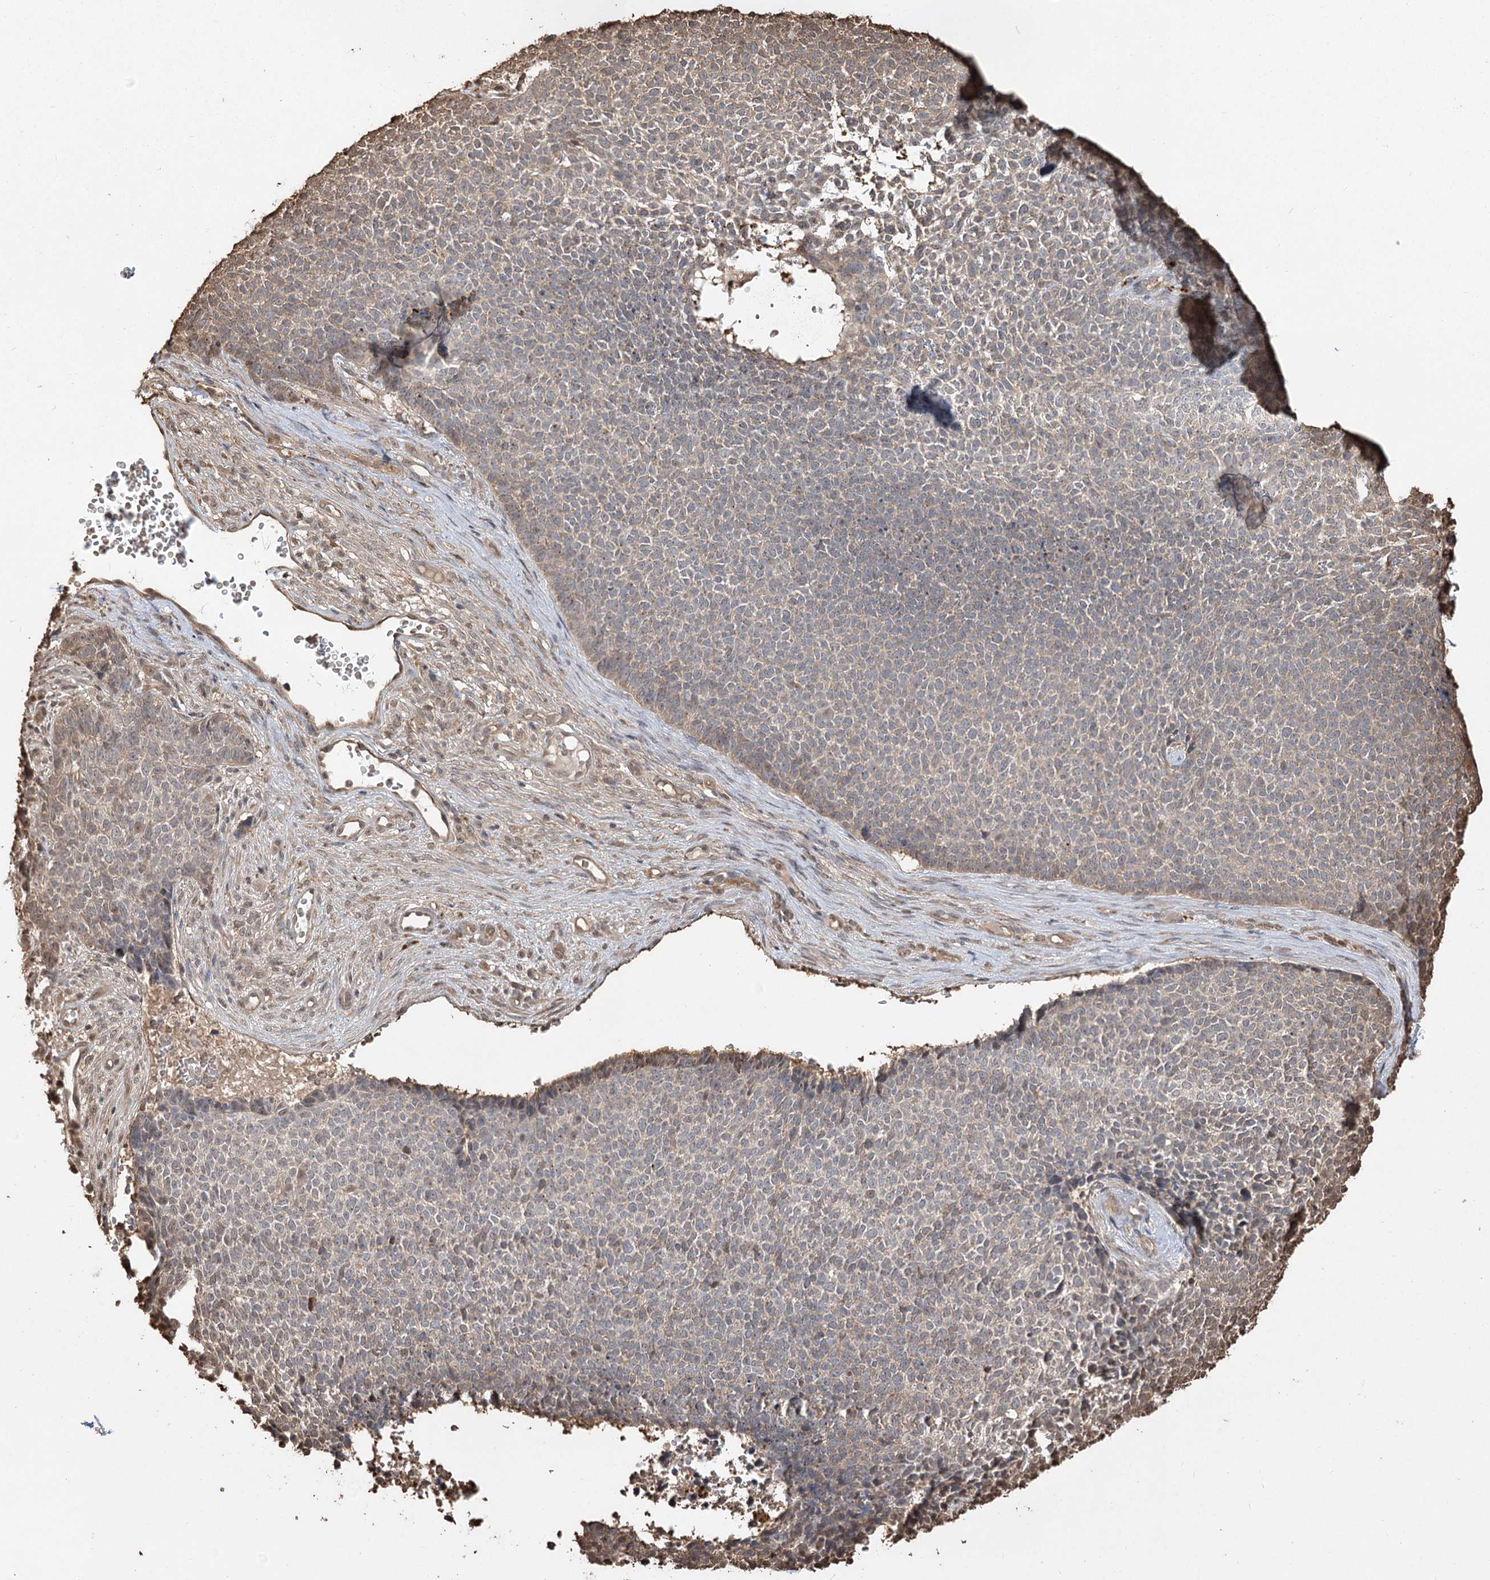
{"staining": {"intensity": "weak", "quantity": "25%-75%", "location": "cytoplasmic/membranous"}, "tissue": "skin cancer", "cell_type": "Tumor cells", "image_type": "cancer", "snomed": [{"axis": "morphology", "description": "Basal cell carcinoma"}, {"axis": "topography", "description": "Skin"}], "caption": "Human skin cancer stained for a protein (brown) reveals weak cytoplasmic/membranous positive expression in approximately 25%-75% of tumor cells.", "gene": "PLCH1", "patient": {"sex": "female", "age": 84}}